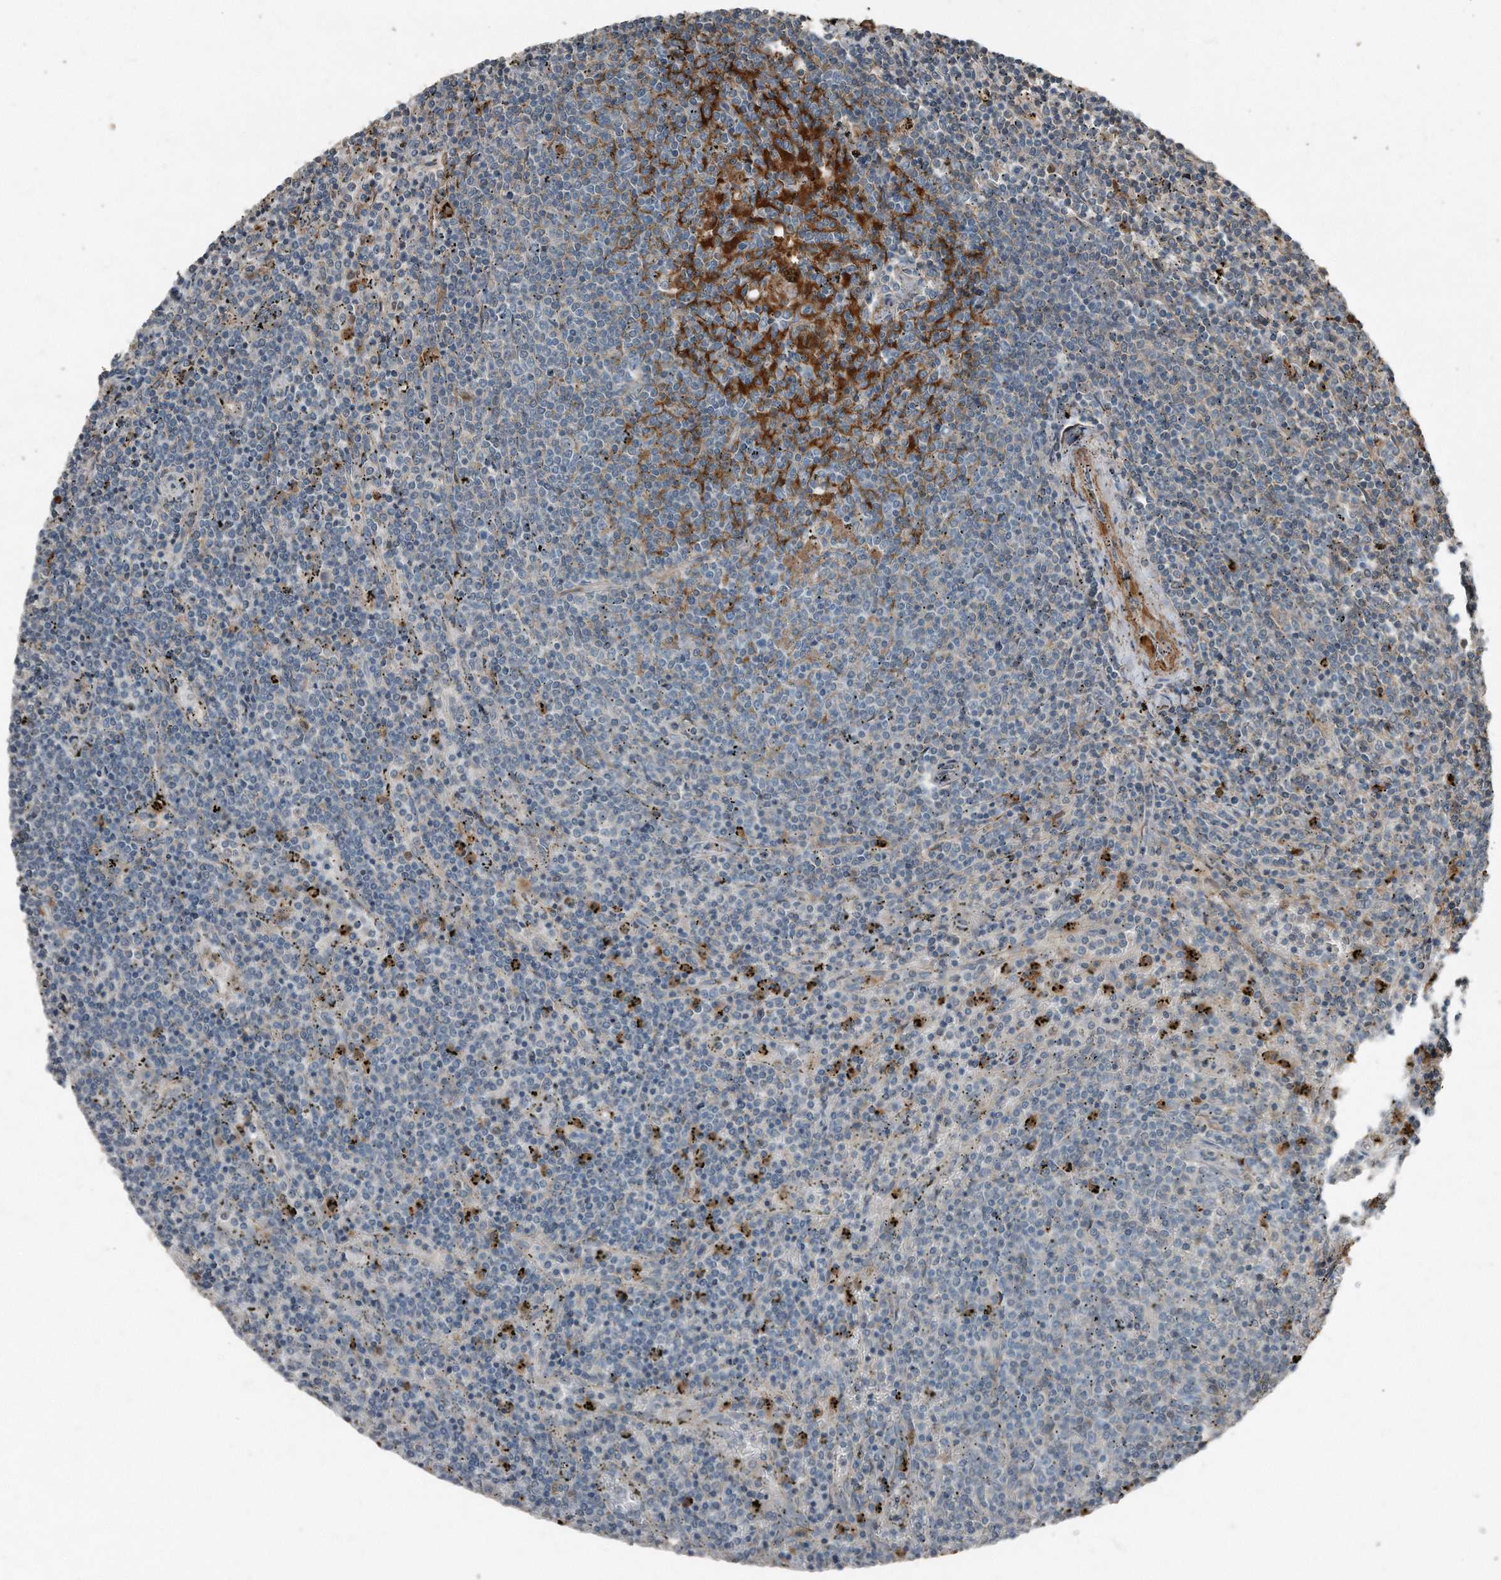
{"staining": {"intensity": "negative", "quantity": "none", "location": "none"}, "tissue": "lymphoma", "cell_type": "Tumor cells", "image_type": "cancer", "snomed": [{"axis": "morphology", "description": "Malignant lymphoma, non-Hodgkin's type, Low grade"}, {"axis": "topography", "description": "Spleen"}], "caption": "Malignant lymphoma, non-Hodgkin's type (low-grade) was stained to show a protein in brown. There is no significant staining in tumor cells. (DAB immunohistochemistry visualized using brightfield microscopy, high magnification).", "gene": "C9", "patient": {"sex": "female", "age": 50}}